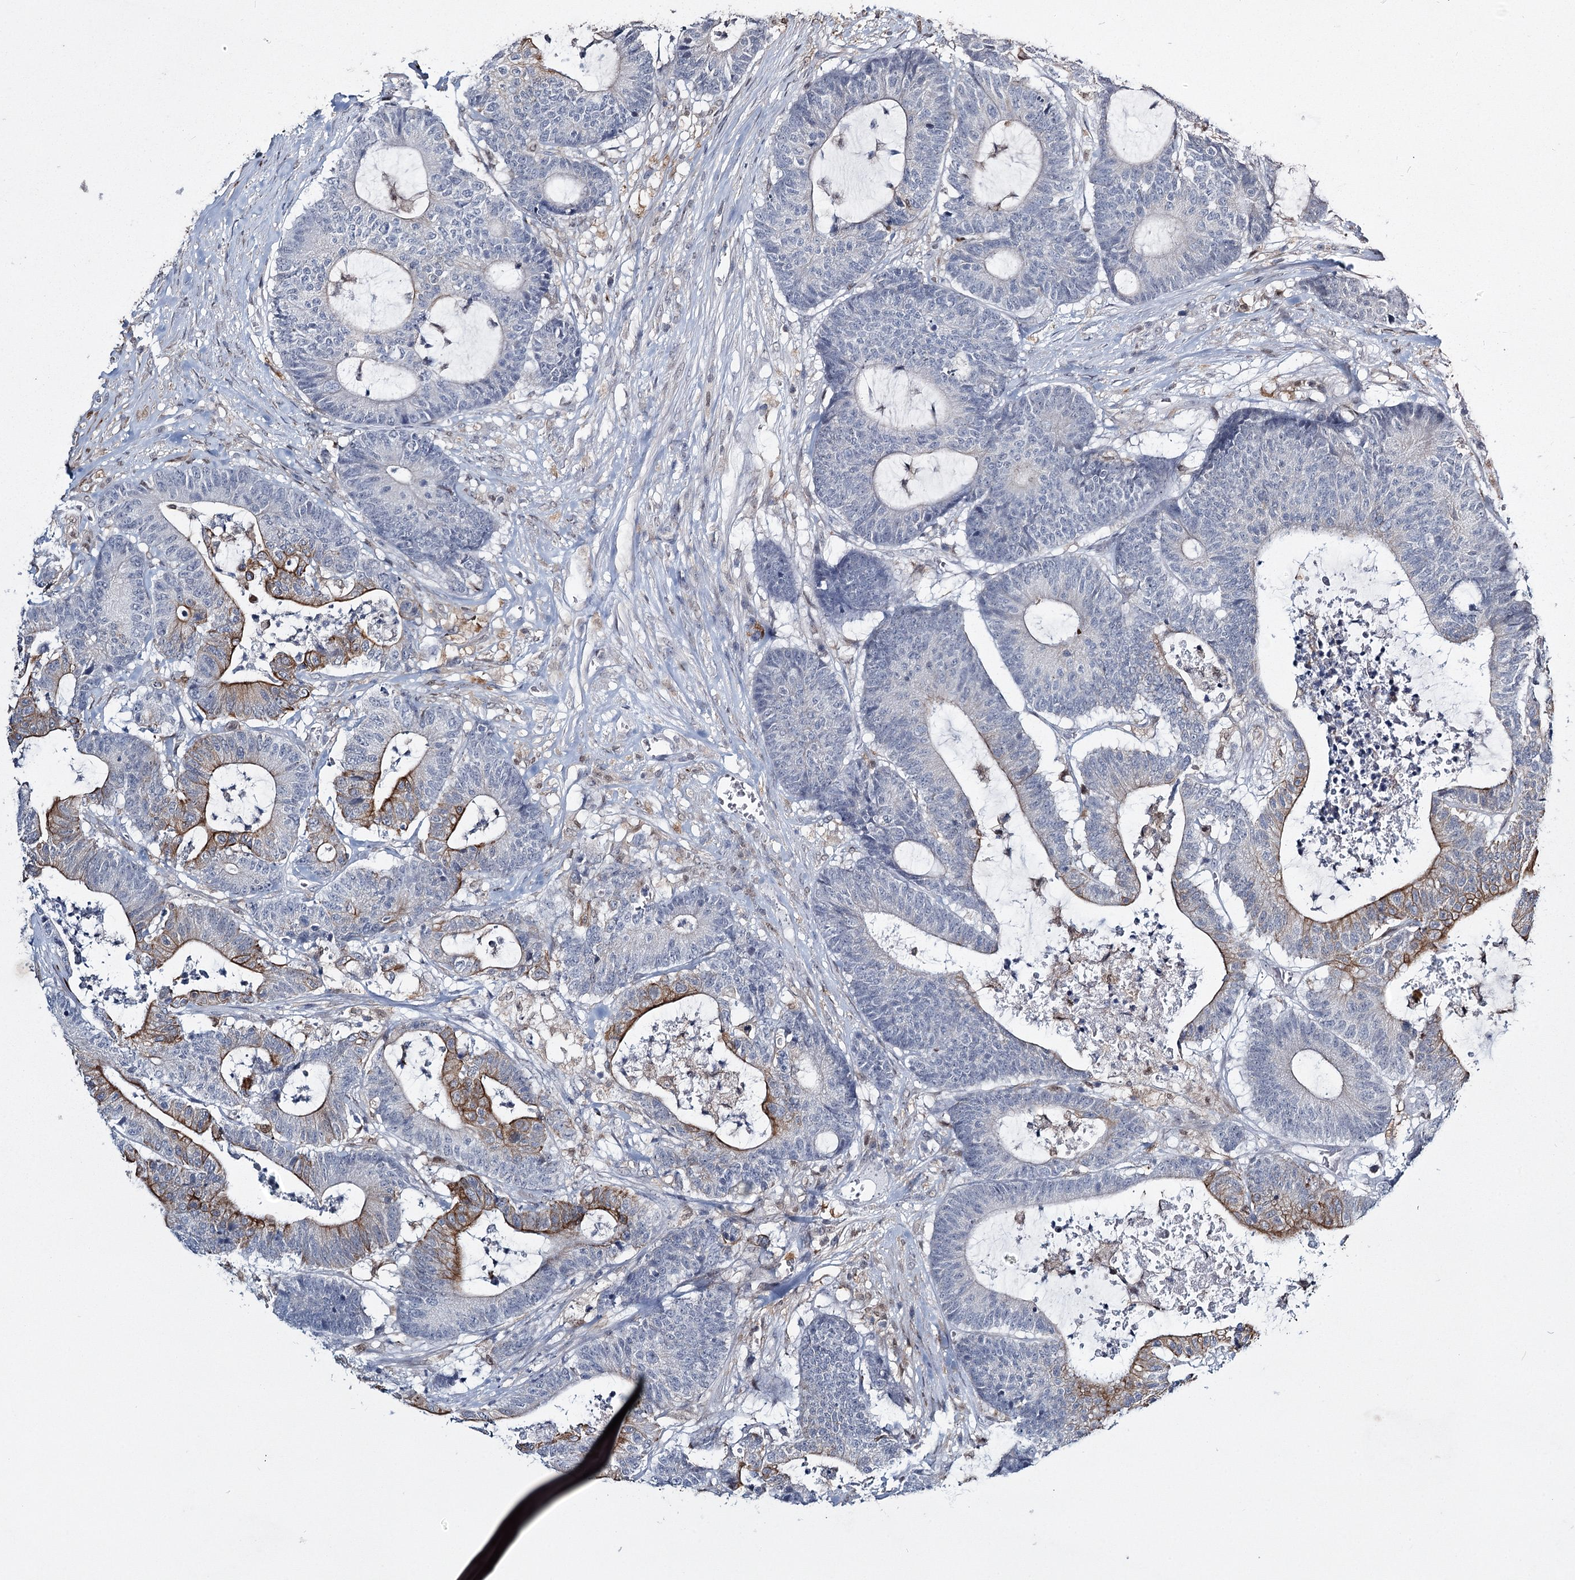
{"staining": {"intensity": "moderate", "quantity": "<25%", "location": "cytoplasmic/membranous"}, "tissue": "colorectal cancer", "cell_type": "Tumor cells", "image_type": "cancer", "snomed": [{"axis": "morphology", "description": "Adenocarcinoma, NOS"}, {"axis": "topography", "description": "Colon"}], "caption": "Immunohistochemical staining of human adenocarcinoma (colorectal) shows moderate cytoplasmic/membranous protein staining in about <25% of tumor cells. The protein of interest is shown in brown color, while the nuclei are stained blue.", "gene": "TMEM70", "patient": {"sex": "female", "age": 84}}